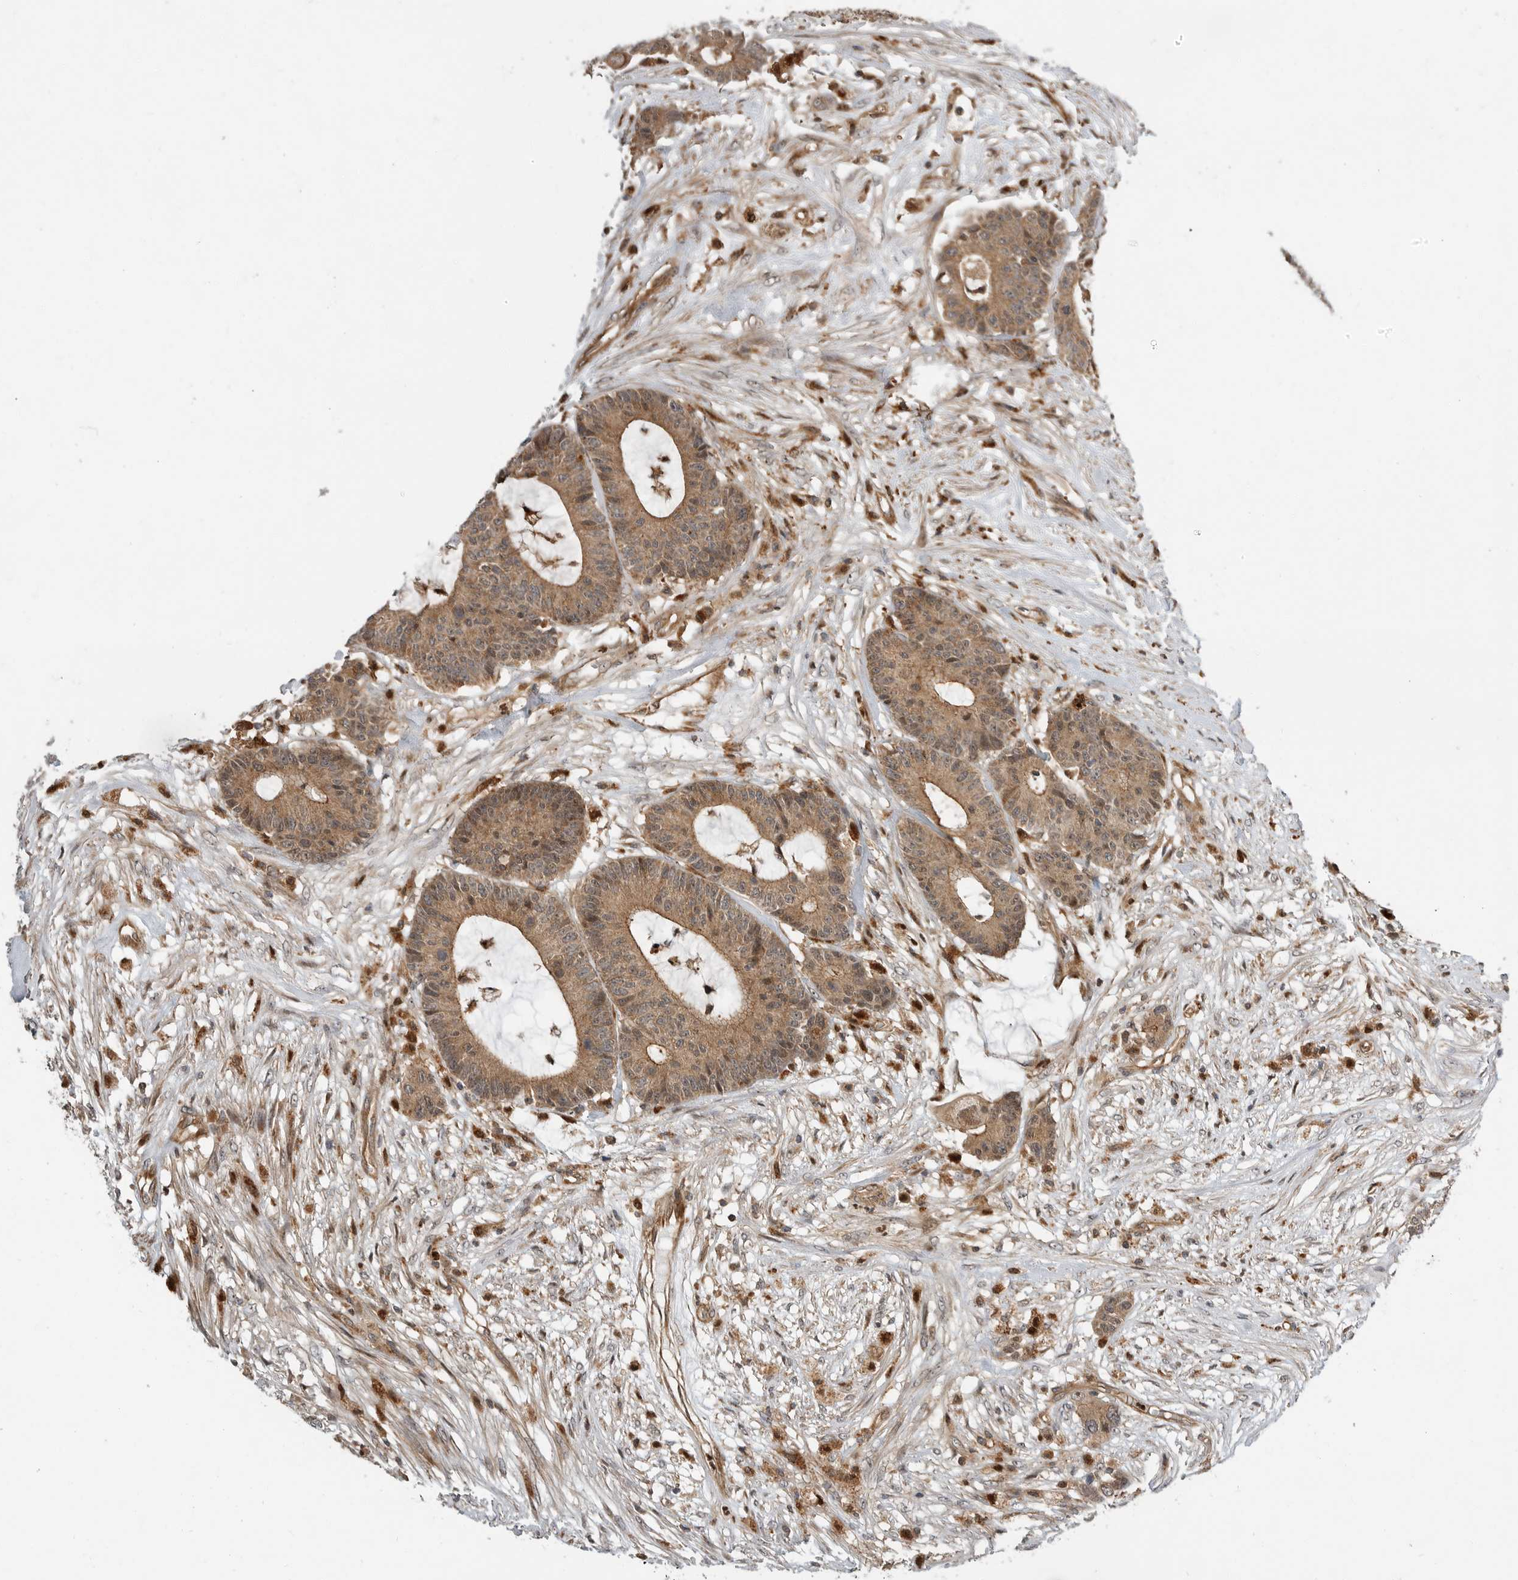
{"staining": {"intensity": "moderate", "quantity": ">75%", "location": "cytoplasmic/membranous"}, "tissue": "colorectal cancer", "cell_type": "Tumor cells", "image_type": "cancer", "snomed": [{"axis": "morphology", "description": "Adenocarcinoma, NOS"}, {"axis": "topography", "description": "Colon"}], "caption": "Approximately >75% of tumor cells in human colorectal cancer (adenocarcinoma) show moderate cytoplasmic/membranous protein expression as visualized by brown immunohistochemical staining.", "gene": "STRAP", "patient": {"sex": "female", "age": 84}}